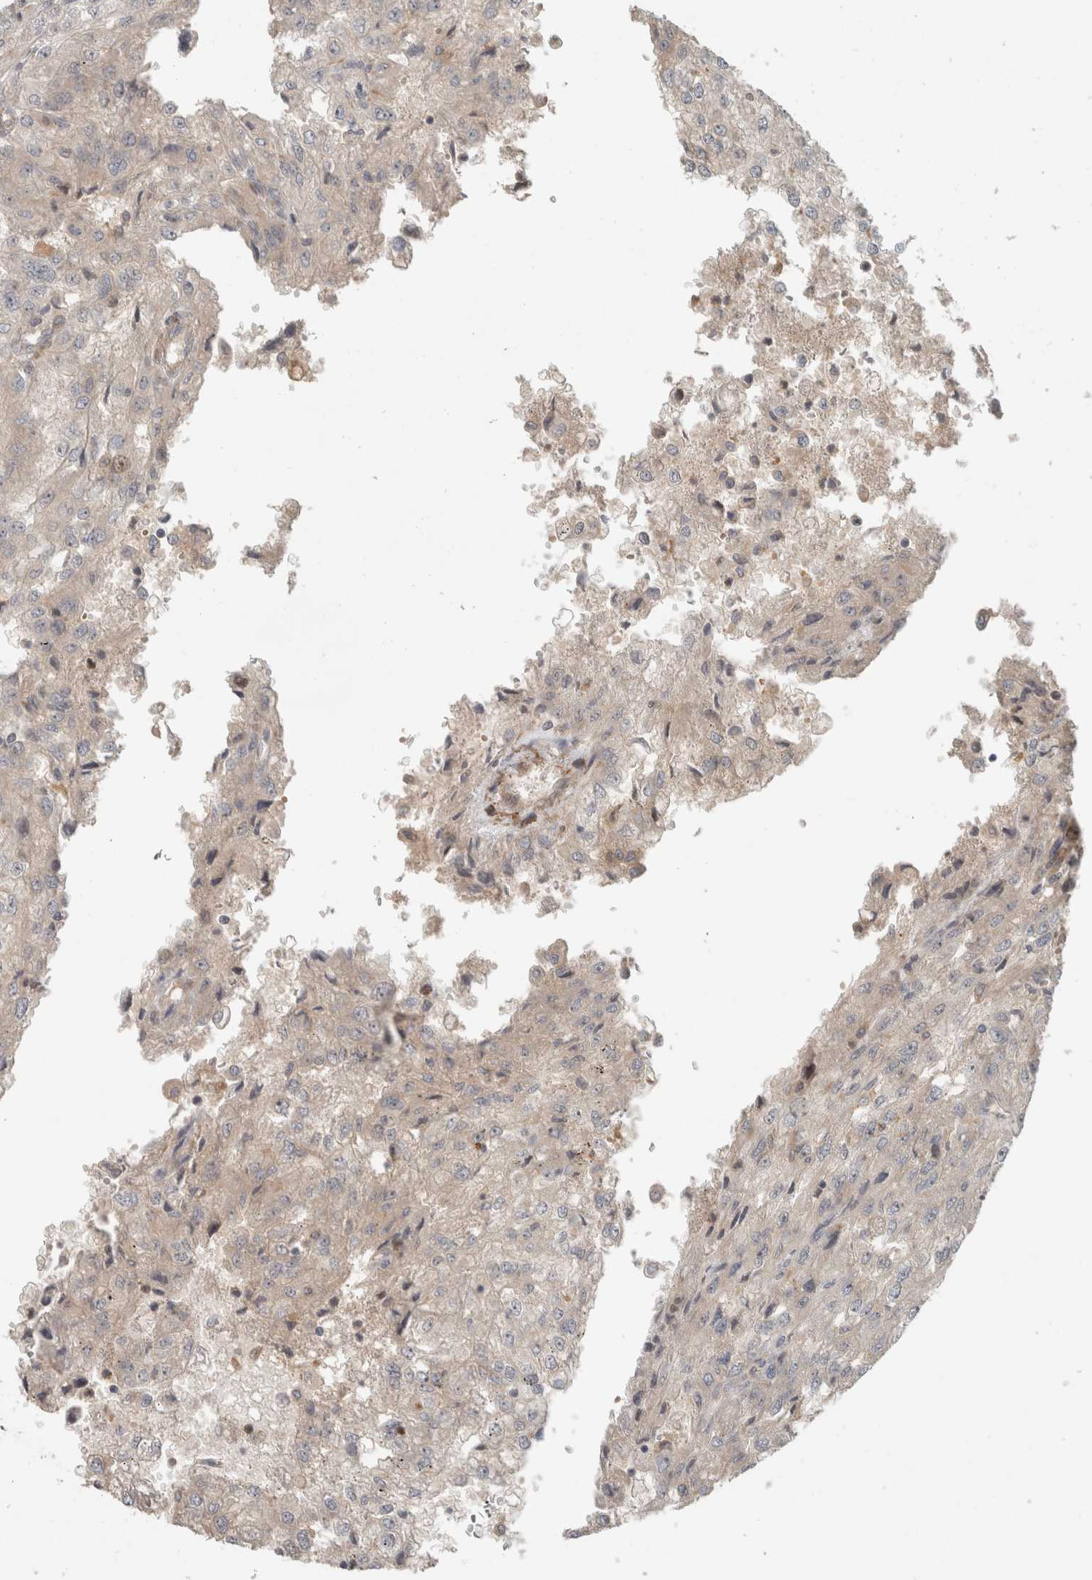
{"staining": {"intensity": "negative", "quantity": "none", "location": "none"}, "tissue": "renal cancer", "cell_type": "Tumor cells", "image_type": "cancer", "snomed": [{"axis": "morphology", "description": "Adenocarcinoma, NOS"}, {"axis": "topography", "description": "Kidney"}], "caption": "There is no significant positivity in tumor cells of adenocarcinoma (renal). (Brightfield microscopy of DAB (3,3'-diaminobenzidine) immunohistochemistry (IHC) at high magnification).", "gene": "SIPA1L2", "patient": {"sex": "female", "age": 54}}